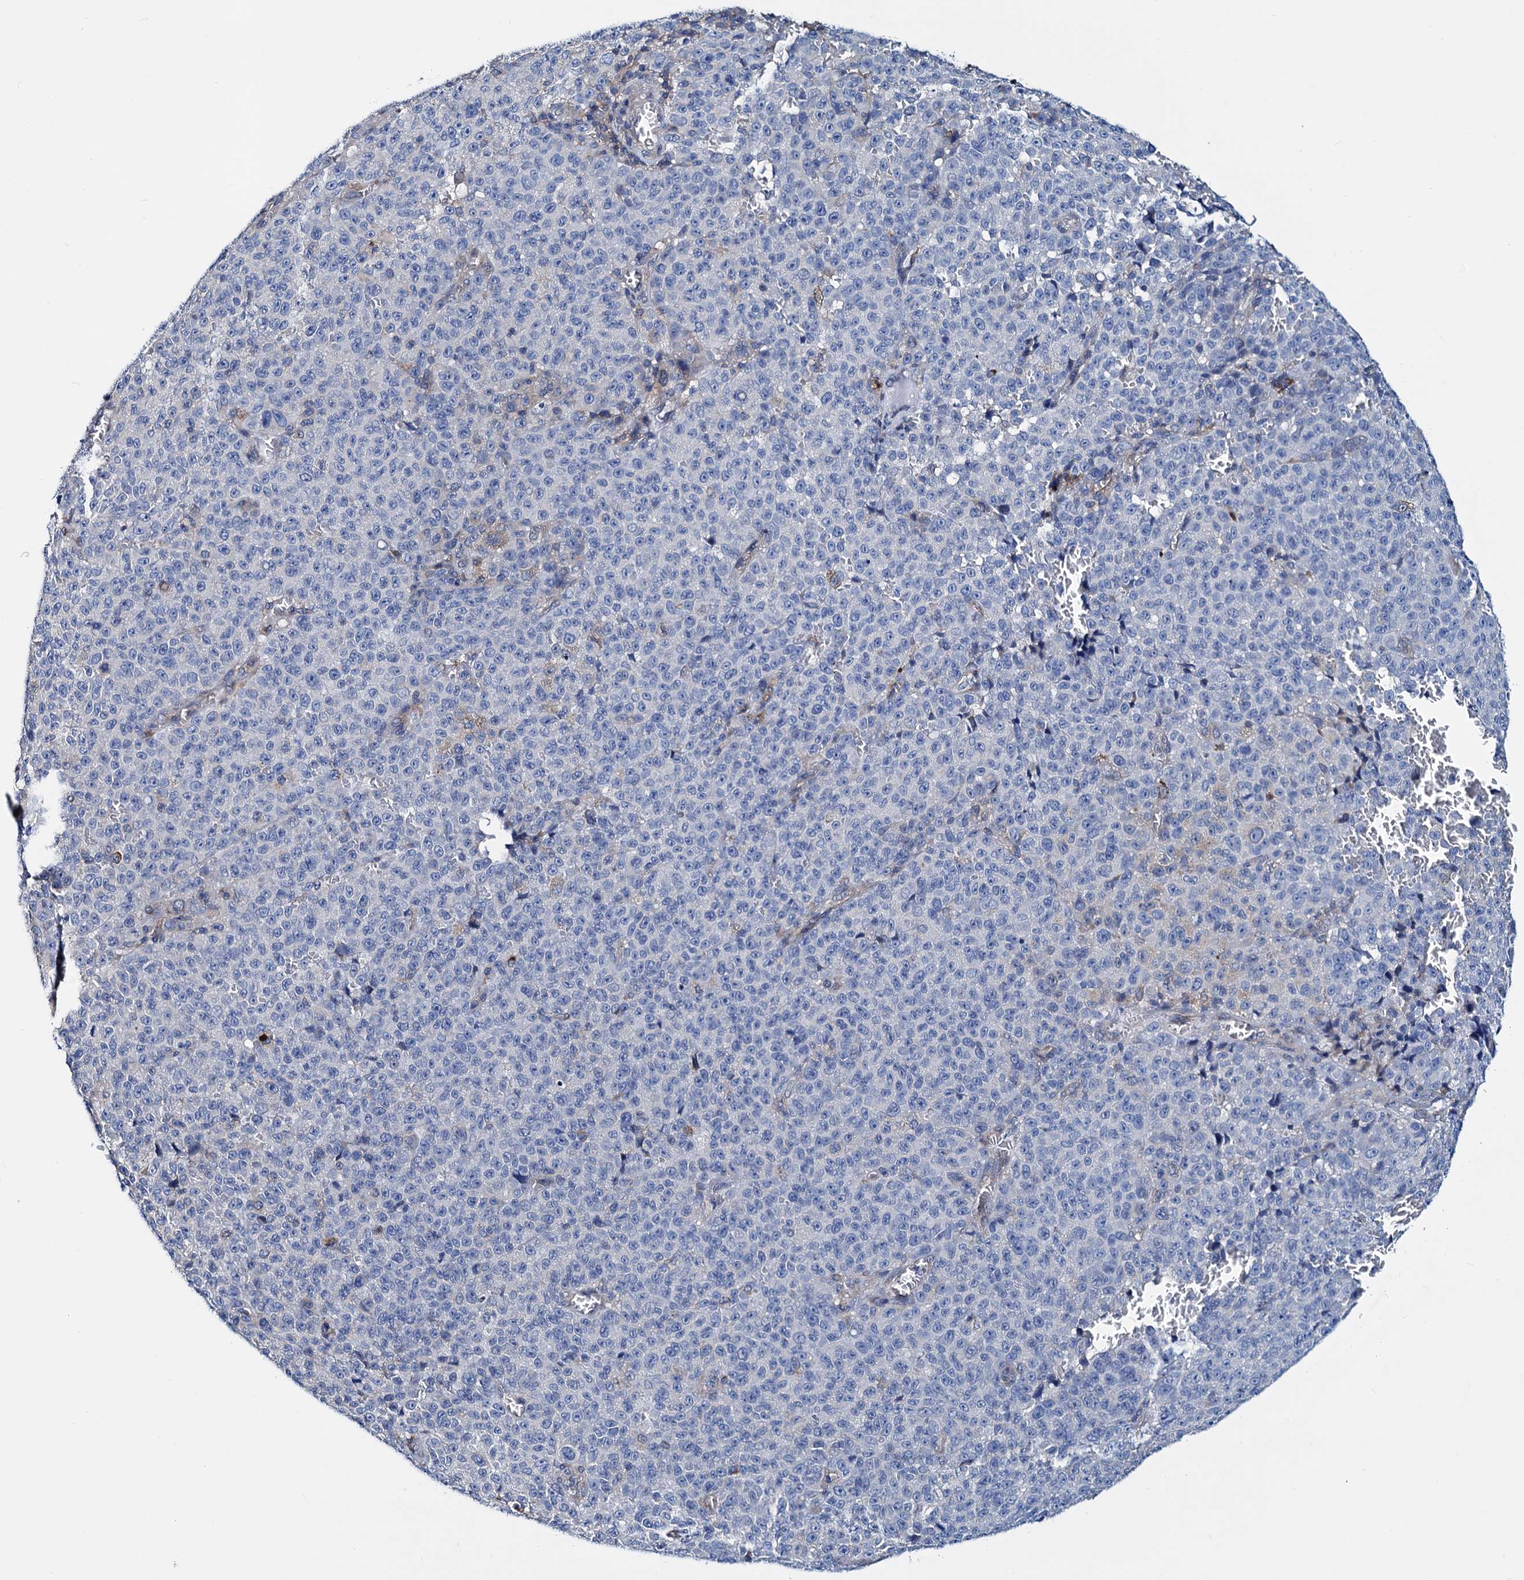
{"staining": {"intensity": "negative", "quantity": "none", "location": "none"}, "tissue": "melanoma", "cell_type": "Tumor cells", "image_type": "cancer", "snomed": [{"axis": "morphology", "description": "Malignant melanoma, NOS"}, {"axis": "topography", "description": "Skin"}], "caption": "This photomicrograph is of malignant melanoma stained with IHC to label a protein in brown with the nuclei are counter-stained blue. There is no staining in tumor cells.", "gene": "GCOM1", "patient": {"sex": "female", "age": 82}}